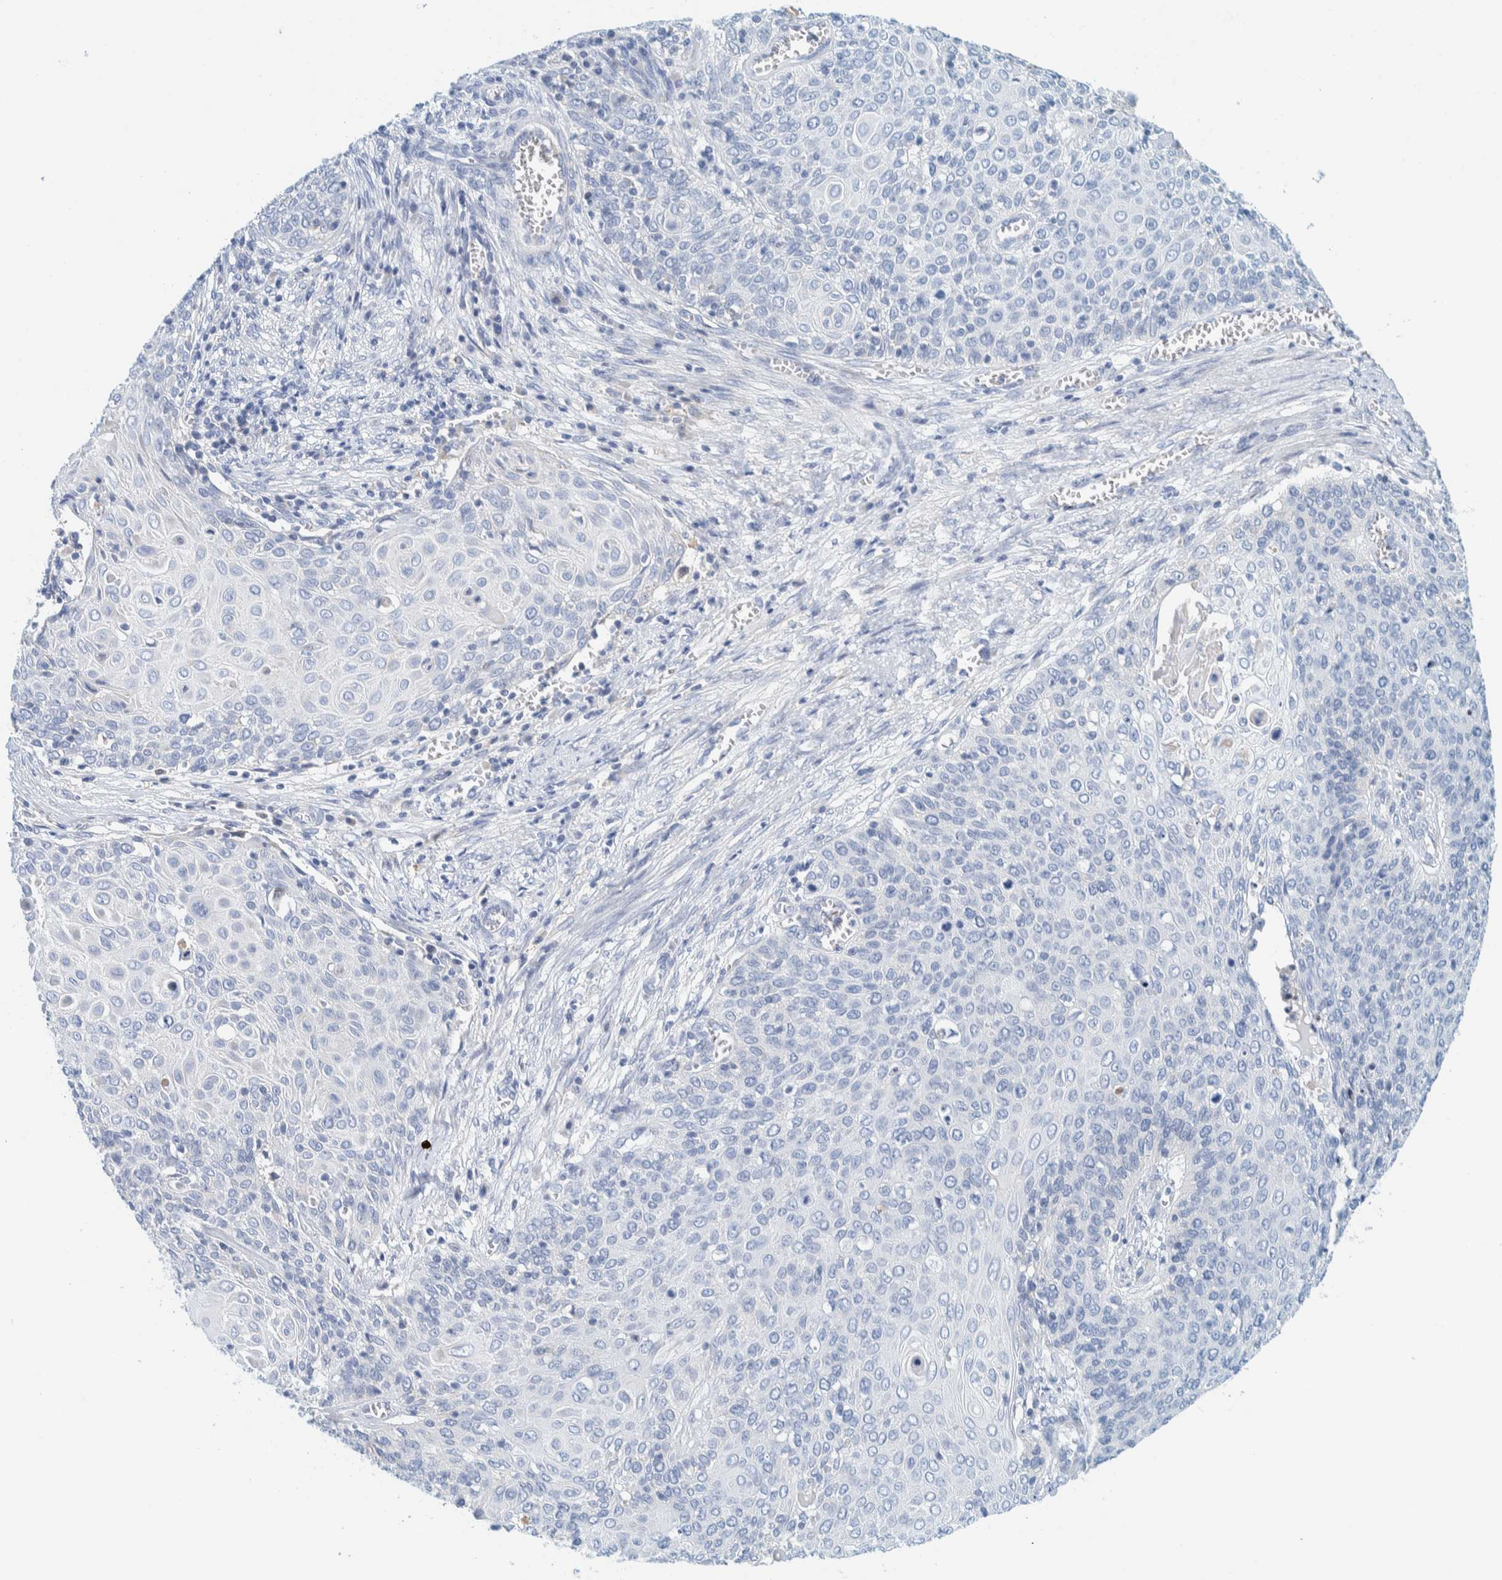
{"staining": {"intensity": "negative", "quantity": "none", "location": "none"}, "tissue": "cervical cancer", "cell_type": "Tumor cells", "image_type": "cancer", "snomed": [{"axis": "morphology", "description": "Squamous cell carcinoma, NOS"}, {"axis": "topography", "description": "Cervix"}], "caption": "Squamous cell carcinoma (cervical) was stained to show a protein in brown. There is no significant staining in tumor cells. (DAB (3,3'-diaminobenzidine) immunohistochemistry visualized using brightfield microscopy, high magnification).", "gene": "MOG", "patient": {"sex": "female", "age": 39}}